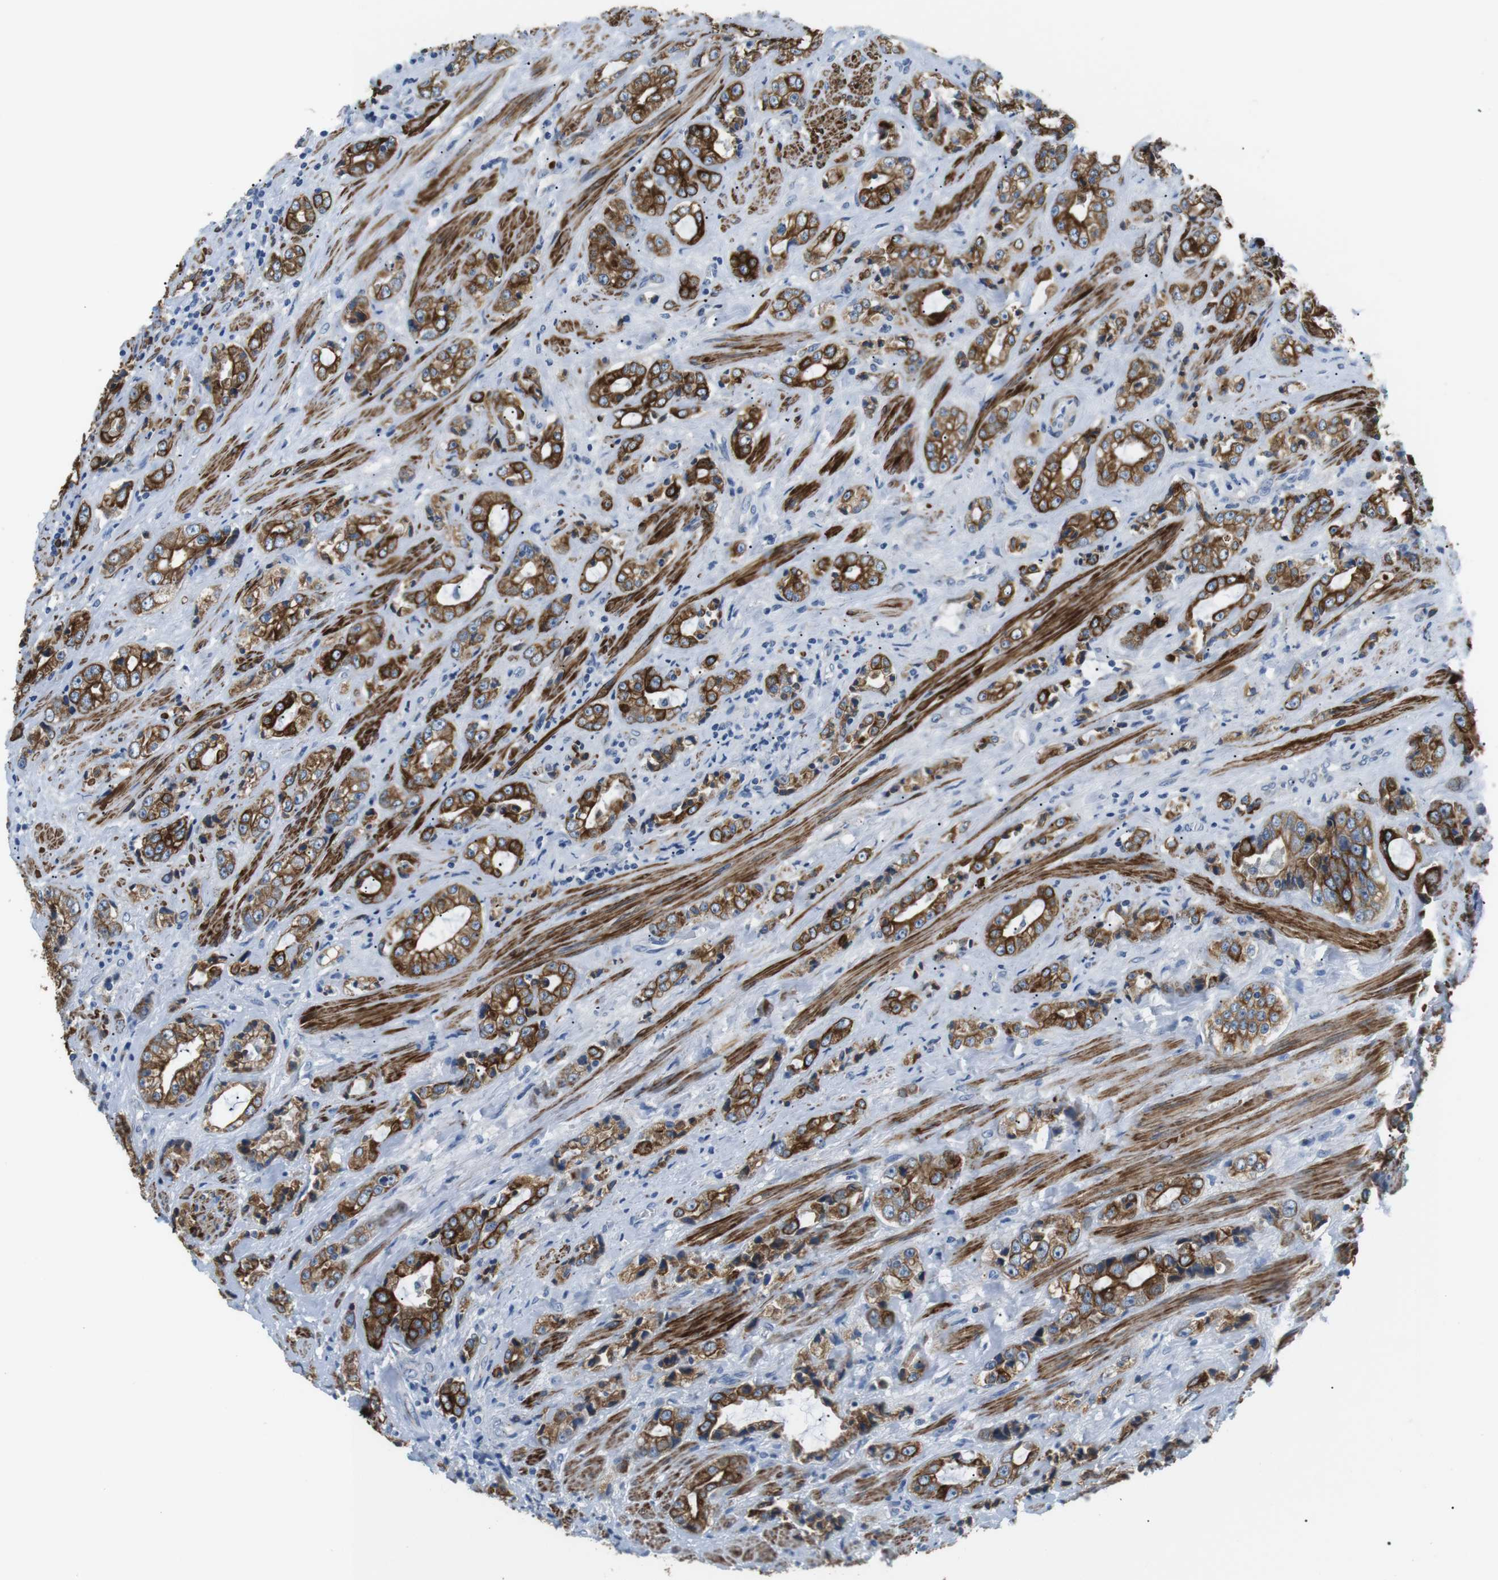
{"staining": {"intensity": "strong", "quantity": ">75%", "location": "cytoplasmic/membranous"}, "tissue": "prostate cancer", "cell_type": "Tumor cells", "image_type": "cancer", "snomed": [{"axis": "morphology", "description": "Adenocarcinoma, High grade"}, {"axis": "topography", "description": "Prostate"}], "caption": "Tumor cells demonstrate high levels of strong cytoplasmic/membranous expression in about >75% of cells in human prostate adenocarcinoma (high-grade).", "gene": "UNC5CL", "patient": {"sex": "male", "age": 61}}